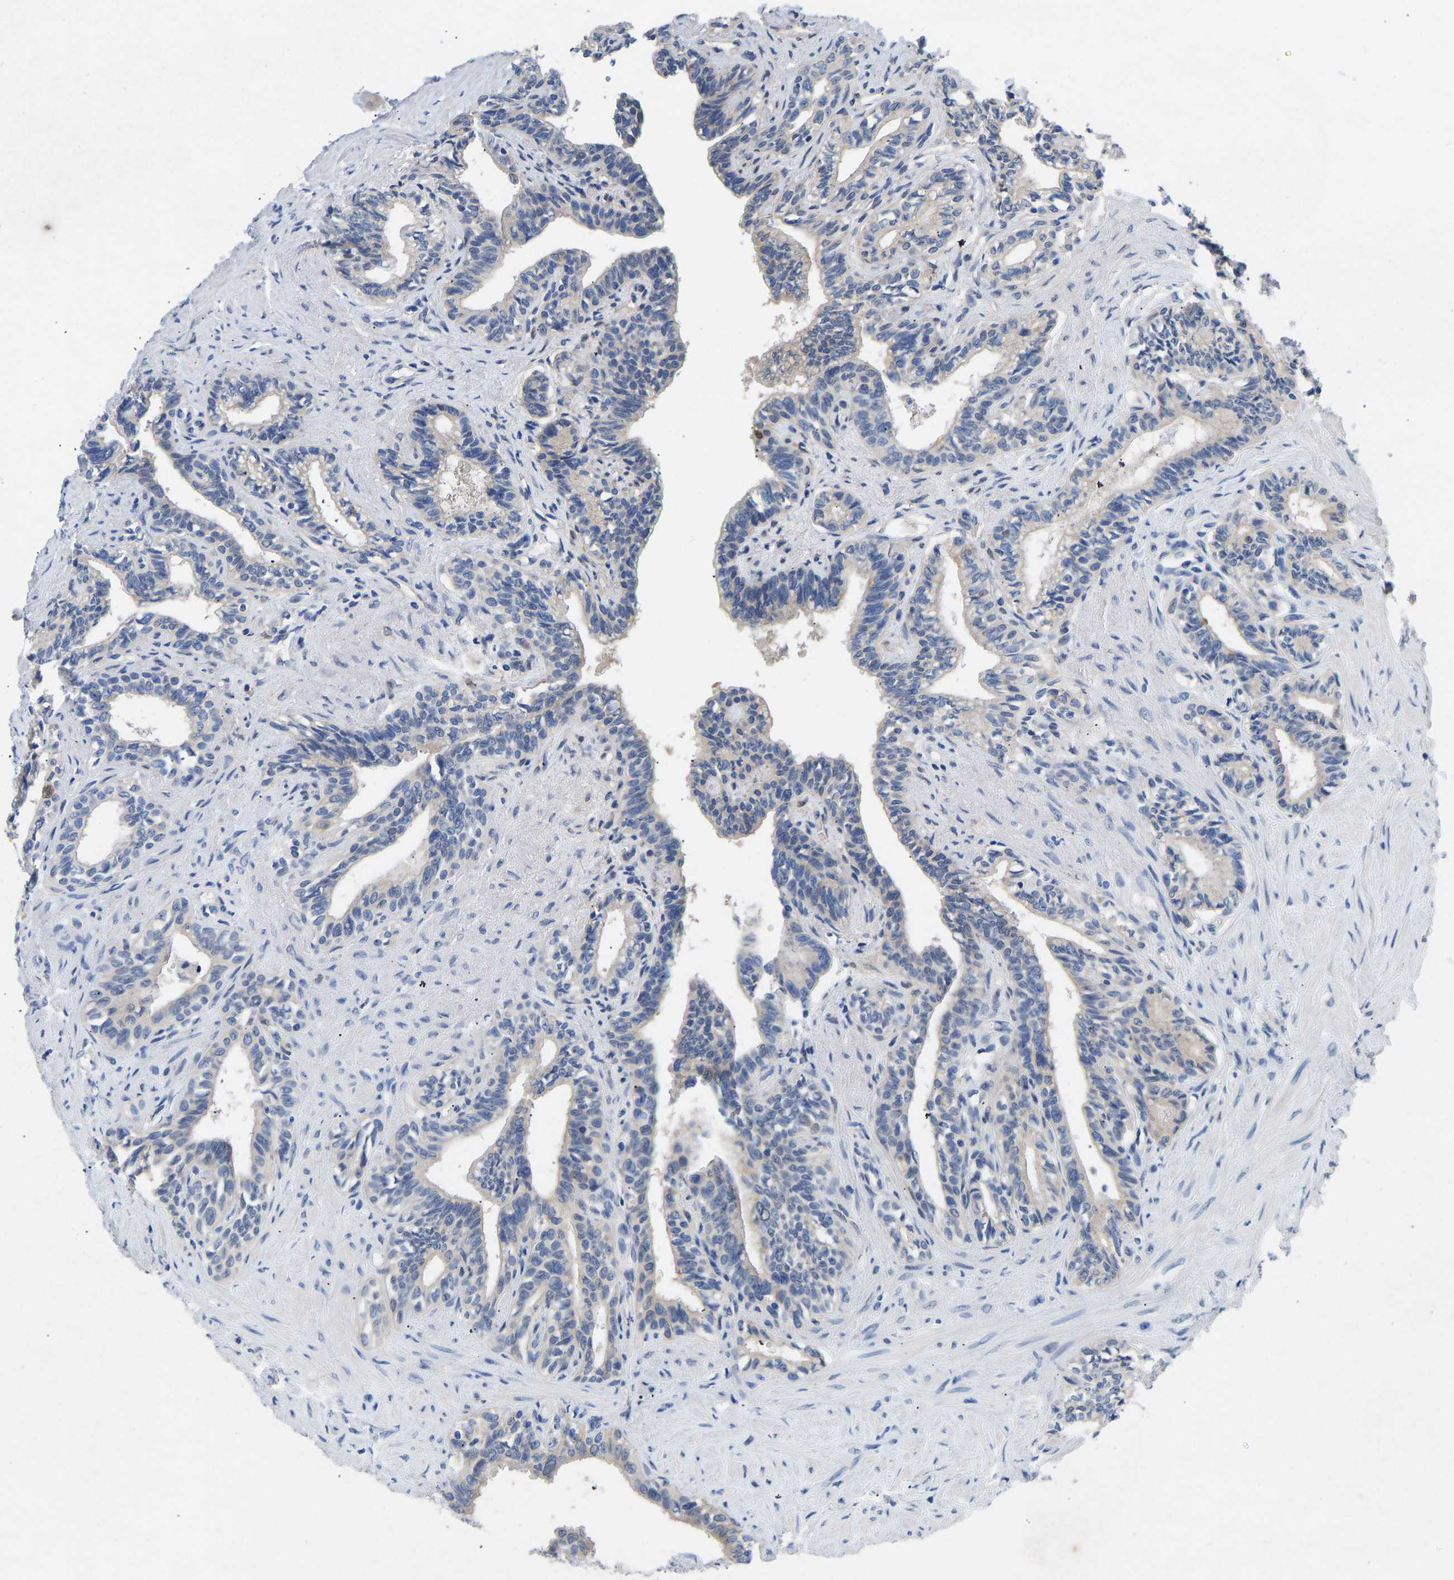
{"staining": {"intensity": "moderate", "quantity": "<25%", "location": "cytoplasmic/membranous"}, "tissue": "seminal vesicle", "cell_type": "Glandular cells", "image_type": "normal", "snomed": [{"axis": "morphology", "description": "Normal tissue, NOS"}, {"axis": "morphology", "description": "Adenocarcinoma, High grade"}, {"axis": "topography", "description": "Prostate"}, {"axis": "topography", "description": "Seminal veicle"}], "caption": "The image demonstrates immunohistochemical staining of benign seminal vesicle. There is moderate cytoplasmic/membranous staining is appreciated in about <25% of glandular cells.", "gene": "RBP1", "patient": {"sex": "male", "age": 55}}